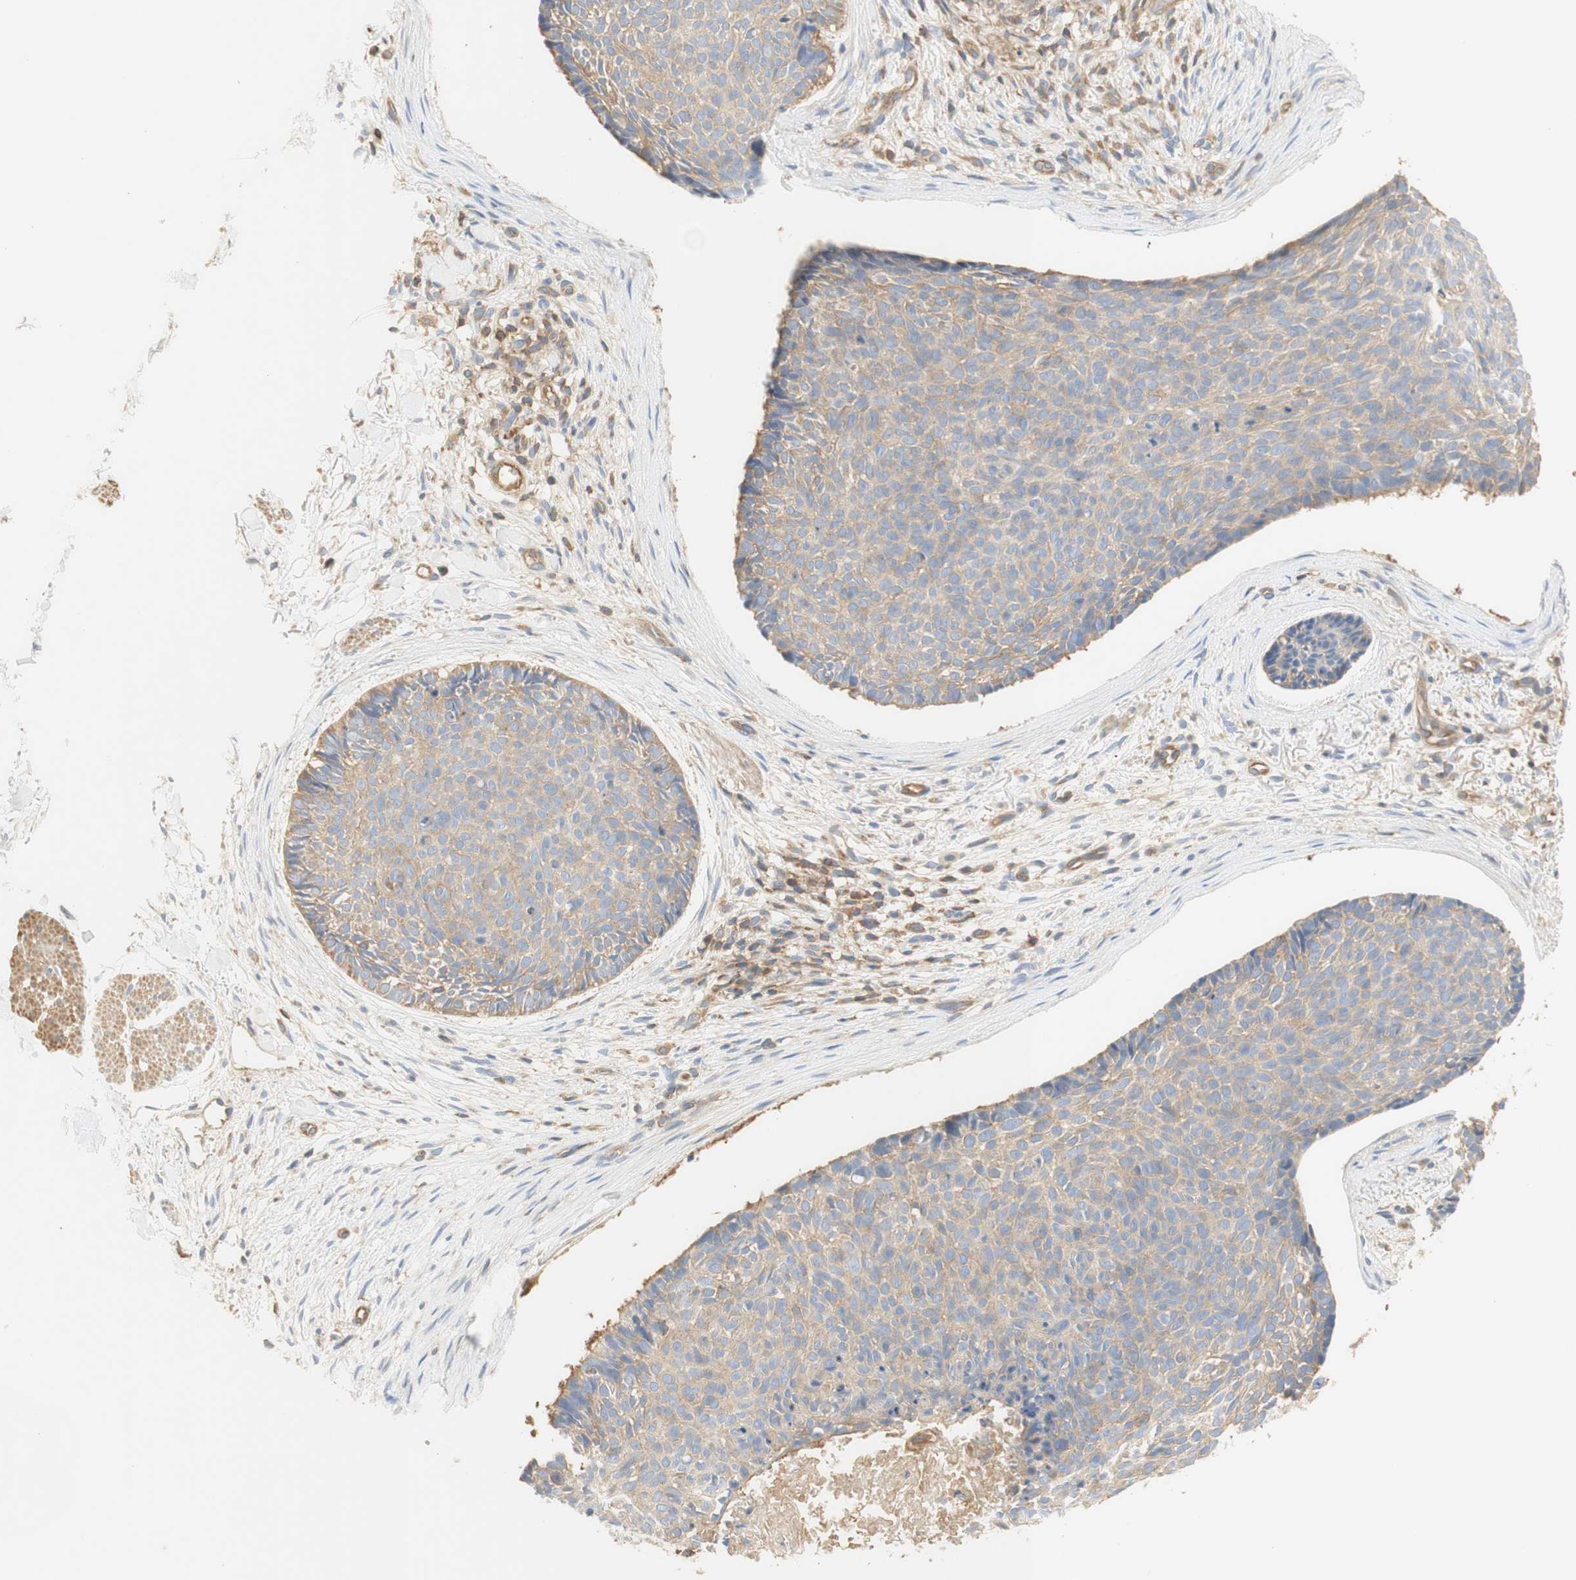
{"staining": {"intensity": "weak", "quantity": ">75%", "location": "cytoplasmic/membranous"}, "tissue": "skin cancer", "cell_type": "Tumor cells", "image_type": "cancer", "snomed": [{"axis": "morphology", "description": "Normal tissue, NOS"}, {"axis": "morphology", "description": "Basal cell carcinoma"}, {"axis": "topography", "description": "Skin"}], "caption": "IHC photomicrograph of neoplastic tissue: skin cancer (basal cell carcinoma) stained using immunohistochemistry (IHC) exhibits low levels of weak protein expression localized specifically in the cytoplasmic/membranous of tumor cells, appearing as a cytoplasmic/membranous brown color.", "gene": "IKBKG", "patient": {"sex": "female", "age": 56}}